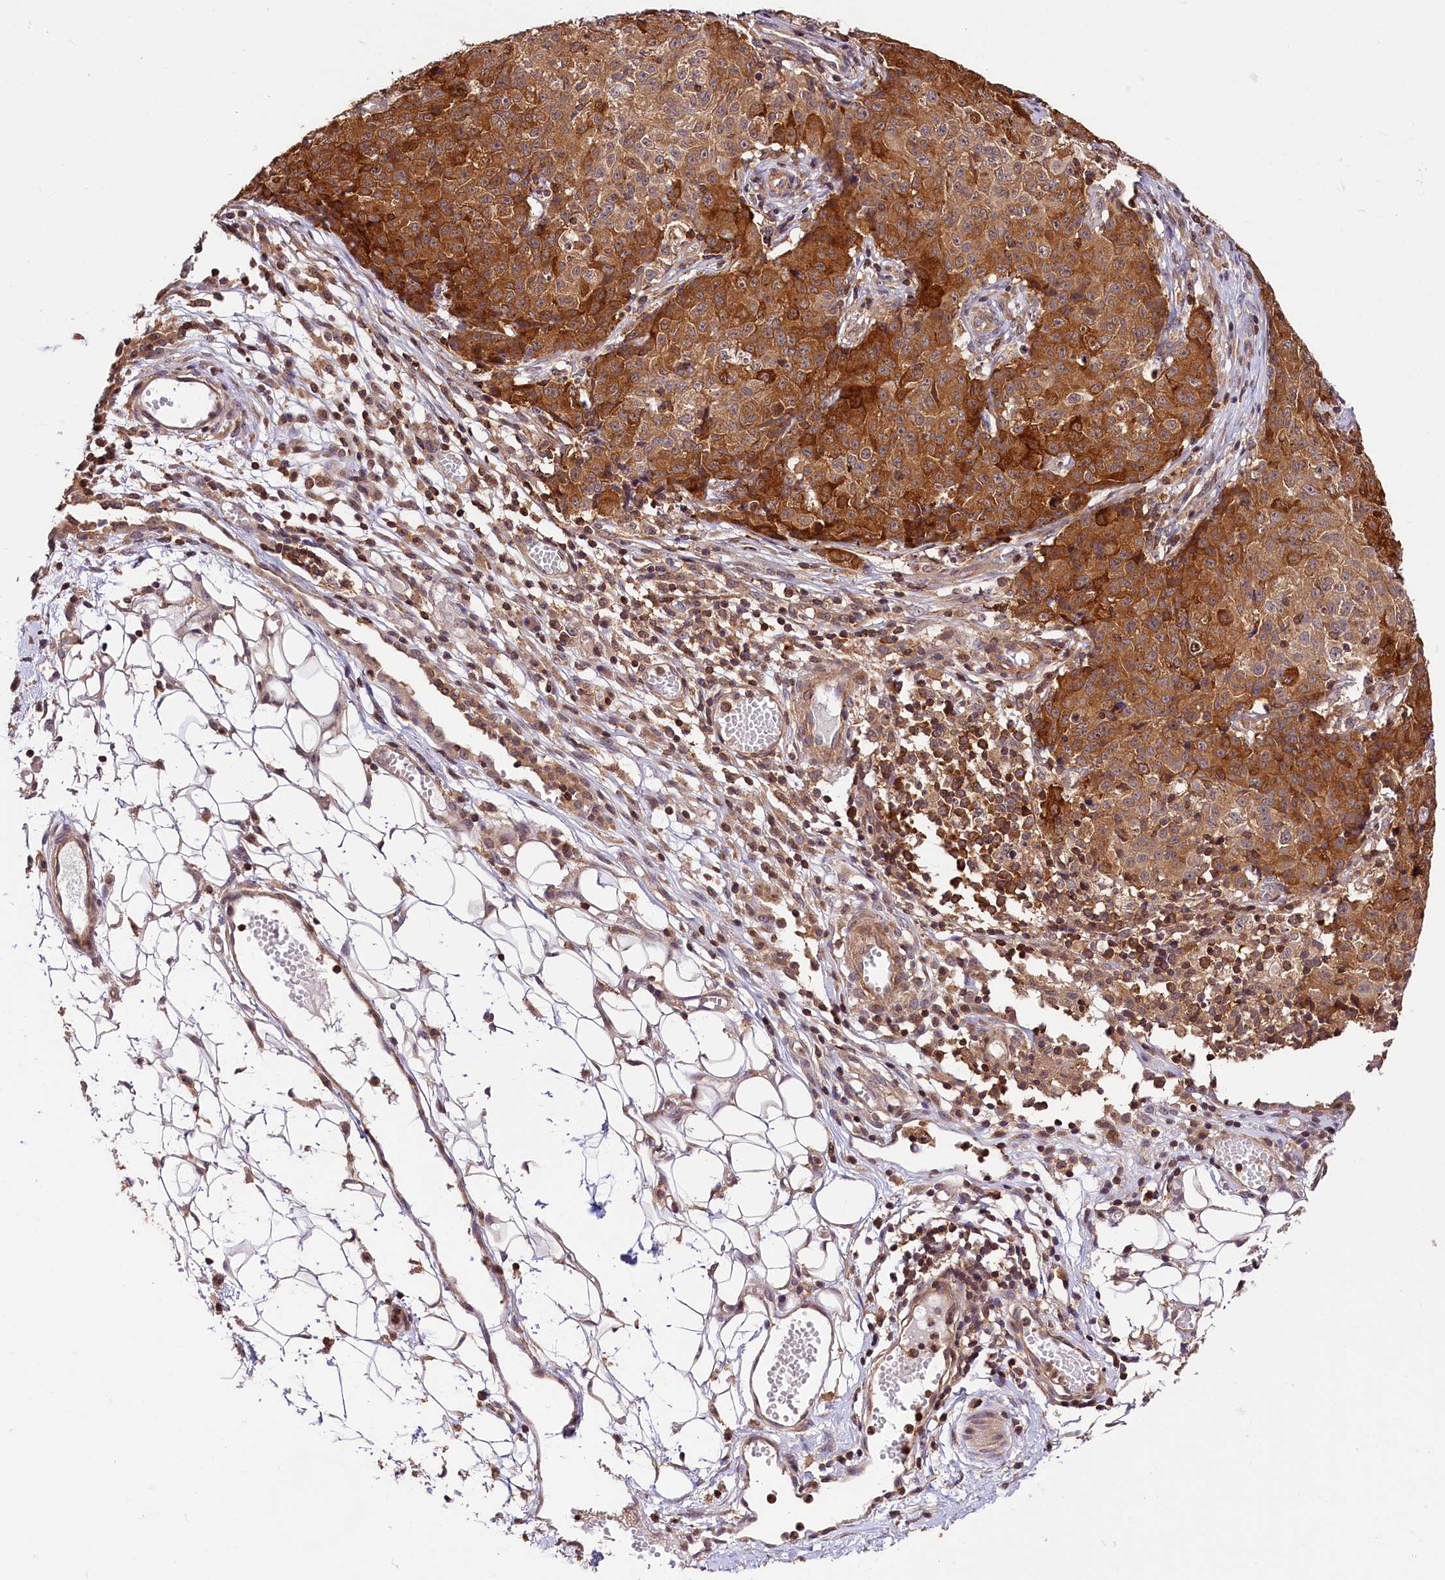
{"staining": {"intensity": "moderate", "quantity": ">75%", "location": "cytoplasmic/membranous"}, "tissue": "ovarian cancer", "cell_type": "Tumor cells", "image_type": "cancer", "snomed": [{"axis": "morphology", "description": "Carcinoma, endometroid"}, {"axis": "topography", "description": "Ovary"}], "caption": "Moderate cytoplasmic/membranous positivity is appreciated in approximately >75% of tumor cells in ovarian cancer. The staining is performed using DAB (3,3'-diaminobenzidine) brown chromogen to label protein expression. The nuclei are counter-stained blue using hematoxylin.", "gene": "CHORDC1", "patient": {"sex": "female", "age": 42}}